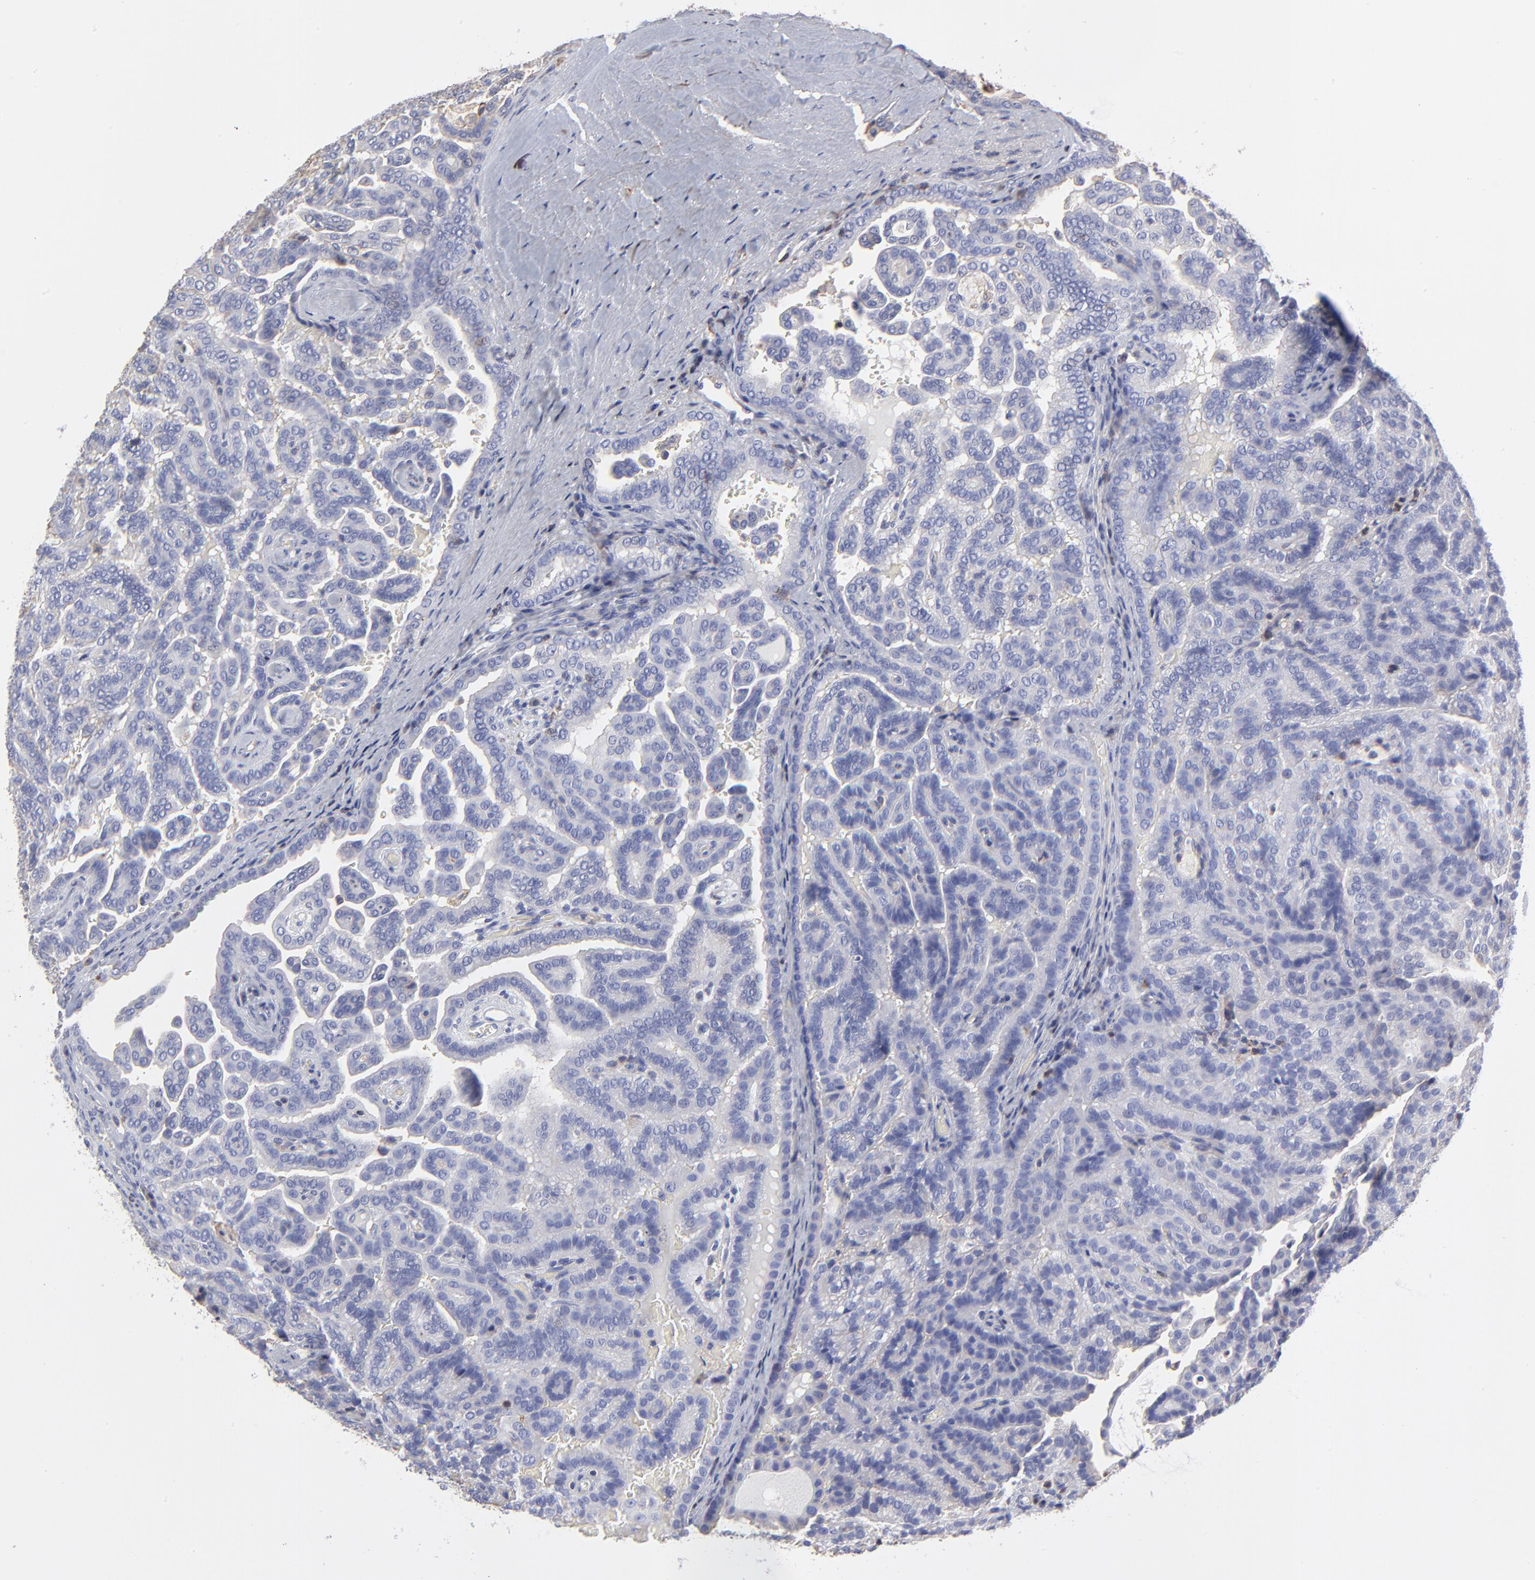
{"staining": {"intensity": "negative", "quantity": "none", "location": "none"}, "tissue": "renal cancer", "cell_type": "Tumor cells", "image_type": "cancer", "snomed": [{"axis": "morphology", "description": "Adenocarcinoma, NOS"}, {"axis": "topography", "description": "Kidney"}], "caption": "There is no significant staining in tumor cells of renal adenocarcinoma.", "gene": "ANXA6", "patient": {"sex": "male", "age": 61}}